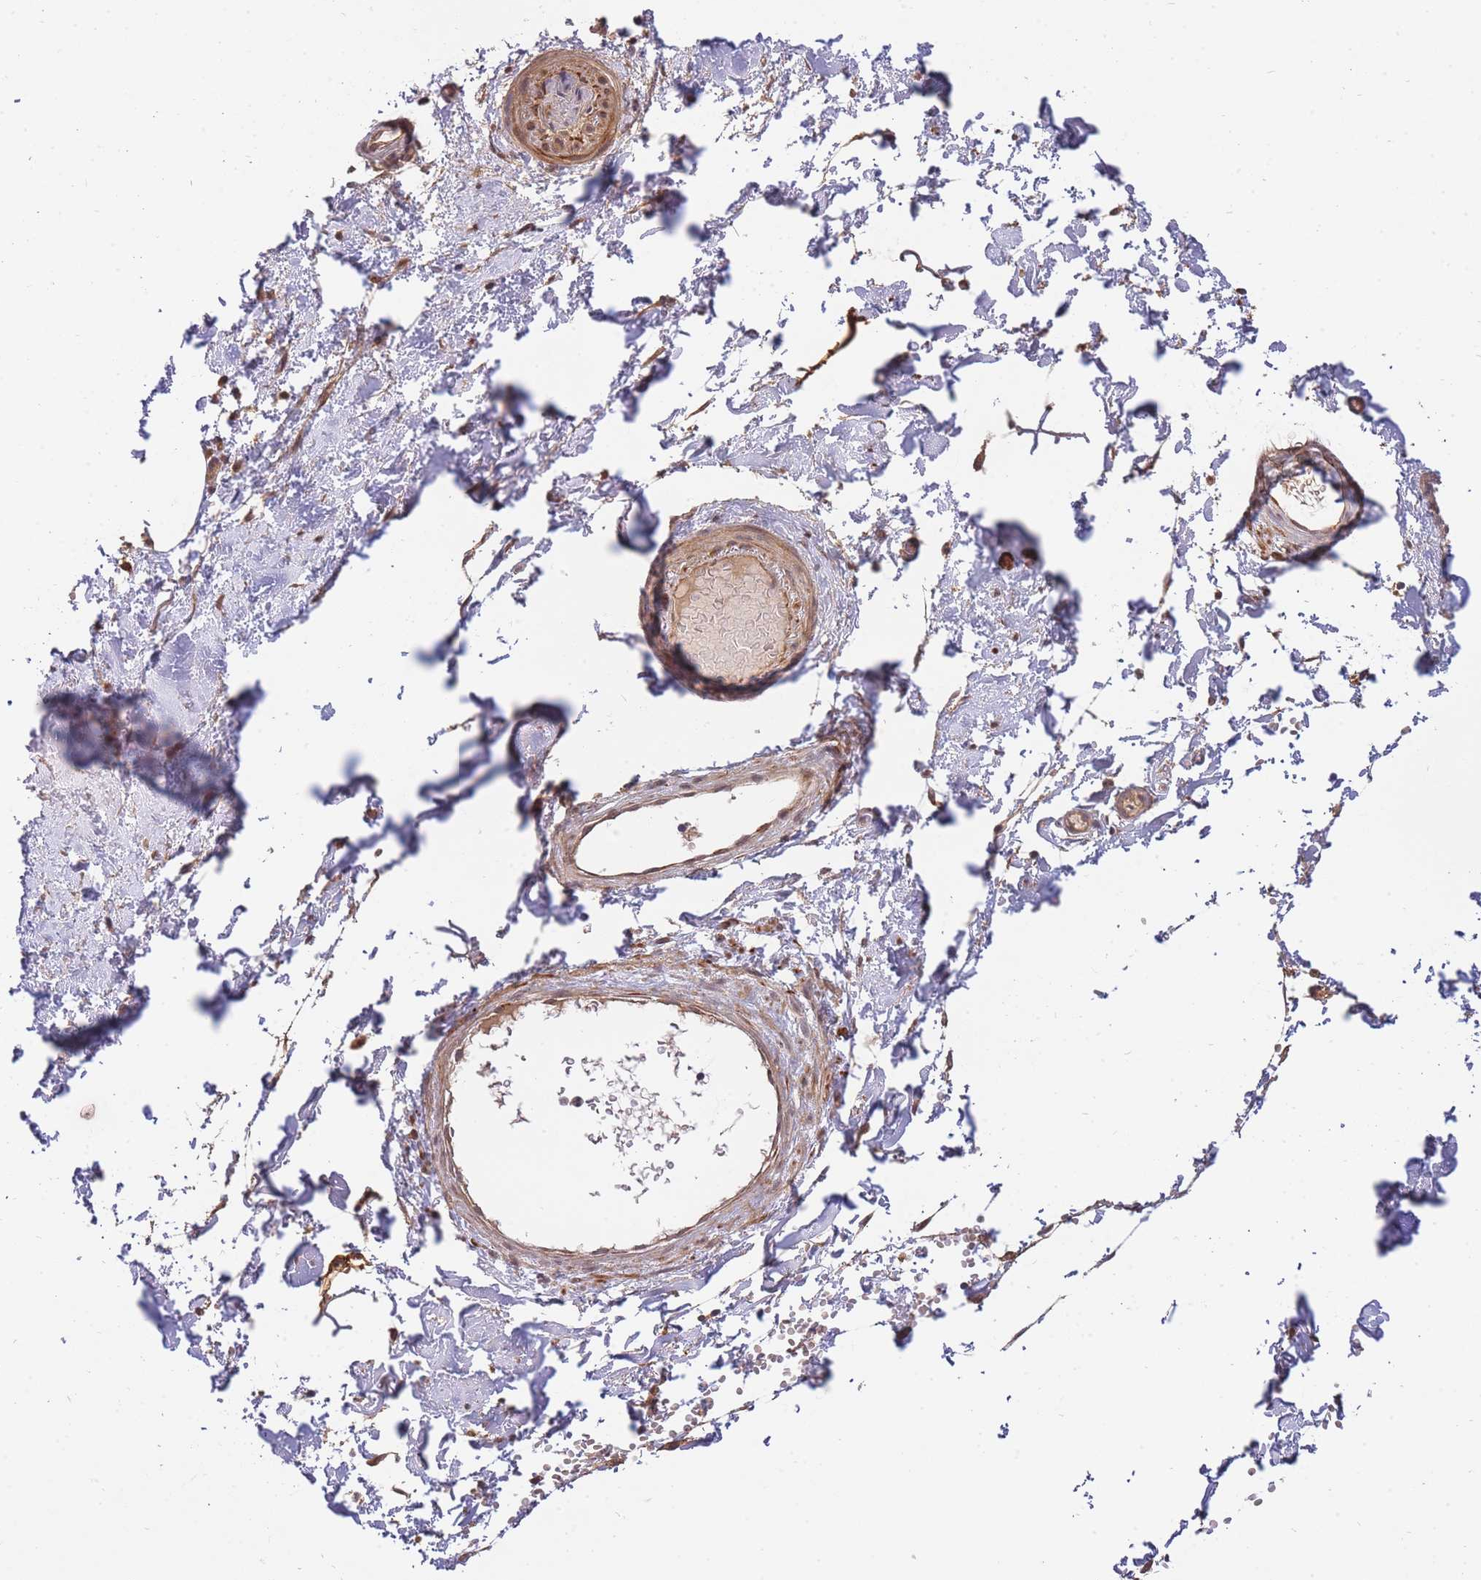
{"staining": {"intensity": "negative", "quantity": "none", "location": "none"}, "tissue": "adipose tissue", "cell_type": "Adipocytes", "image_type": "normal", "snomed": [{"axis": "morphology", "description": "Normal tissue, NOS"}, {"axis": "topography", "description": "Soft tissue"}, {"axis": "topography", "description": "Adipose tissue"}, {"axis": "topography", "description": "Vascular tissue"}, {"axis": "topography", "description": "Peripheral nerve tissue"}], "caption": "A high-resolution image shows IHC staining of benign adipose tissue, which reveals no significant positivity in adipocytes. (Stains: DAB immunohistochemistry with hematoxylin counter stain, Microscopy: brightfield microscopy at high magnification).", "gene": "SMC6", "patient": {"sex": "male", "age": 74}}